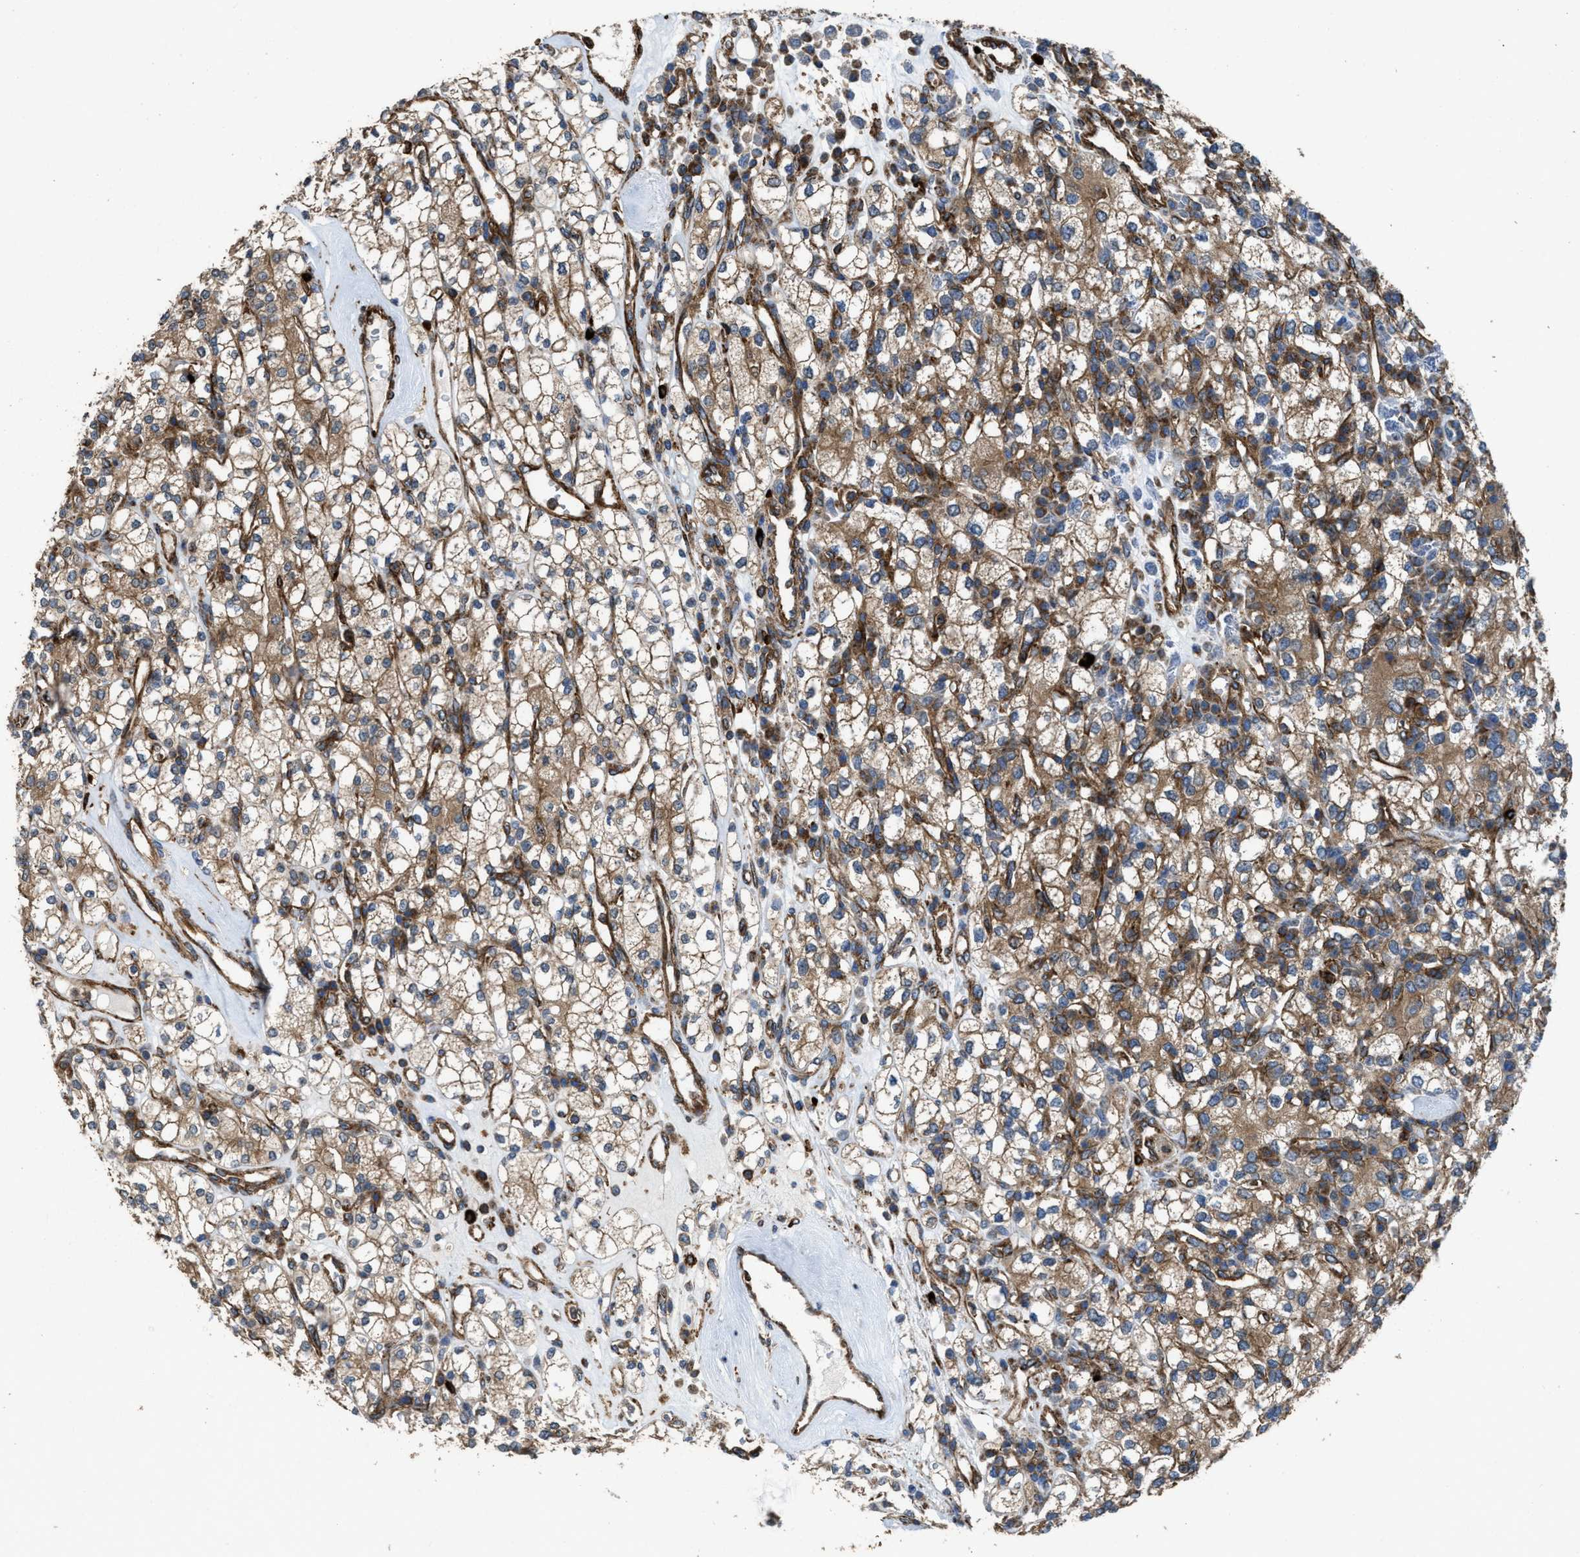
{"staining": {"intensity": "moderate", "quantity": ">75%", "location": "cytoplasmic/membranous"}, "tissue": "renal cancer", "cell_type": "Tumor cells", "image_type": "cancer", "snomed": [{"axis": "morphology", "description": "Adenocarcinoma, NOS"}, {"axis": "topography", "description": "Kidney"}], "caption": "Protein staining of renal cancer (adenocarcinoma) tissue displays moderate cytoplasmic/membranous positivity in approximately >75% of tumor cells.", "gene": "EGLN1", "patient": {"sex": "male", "age": 77}}